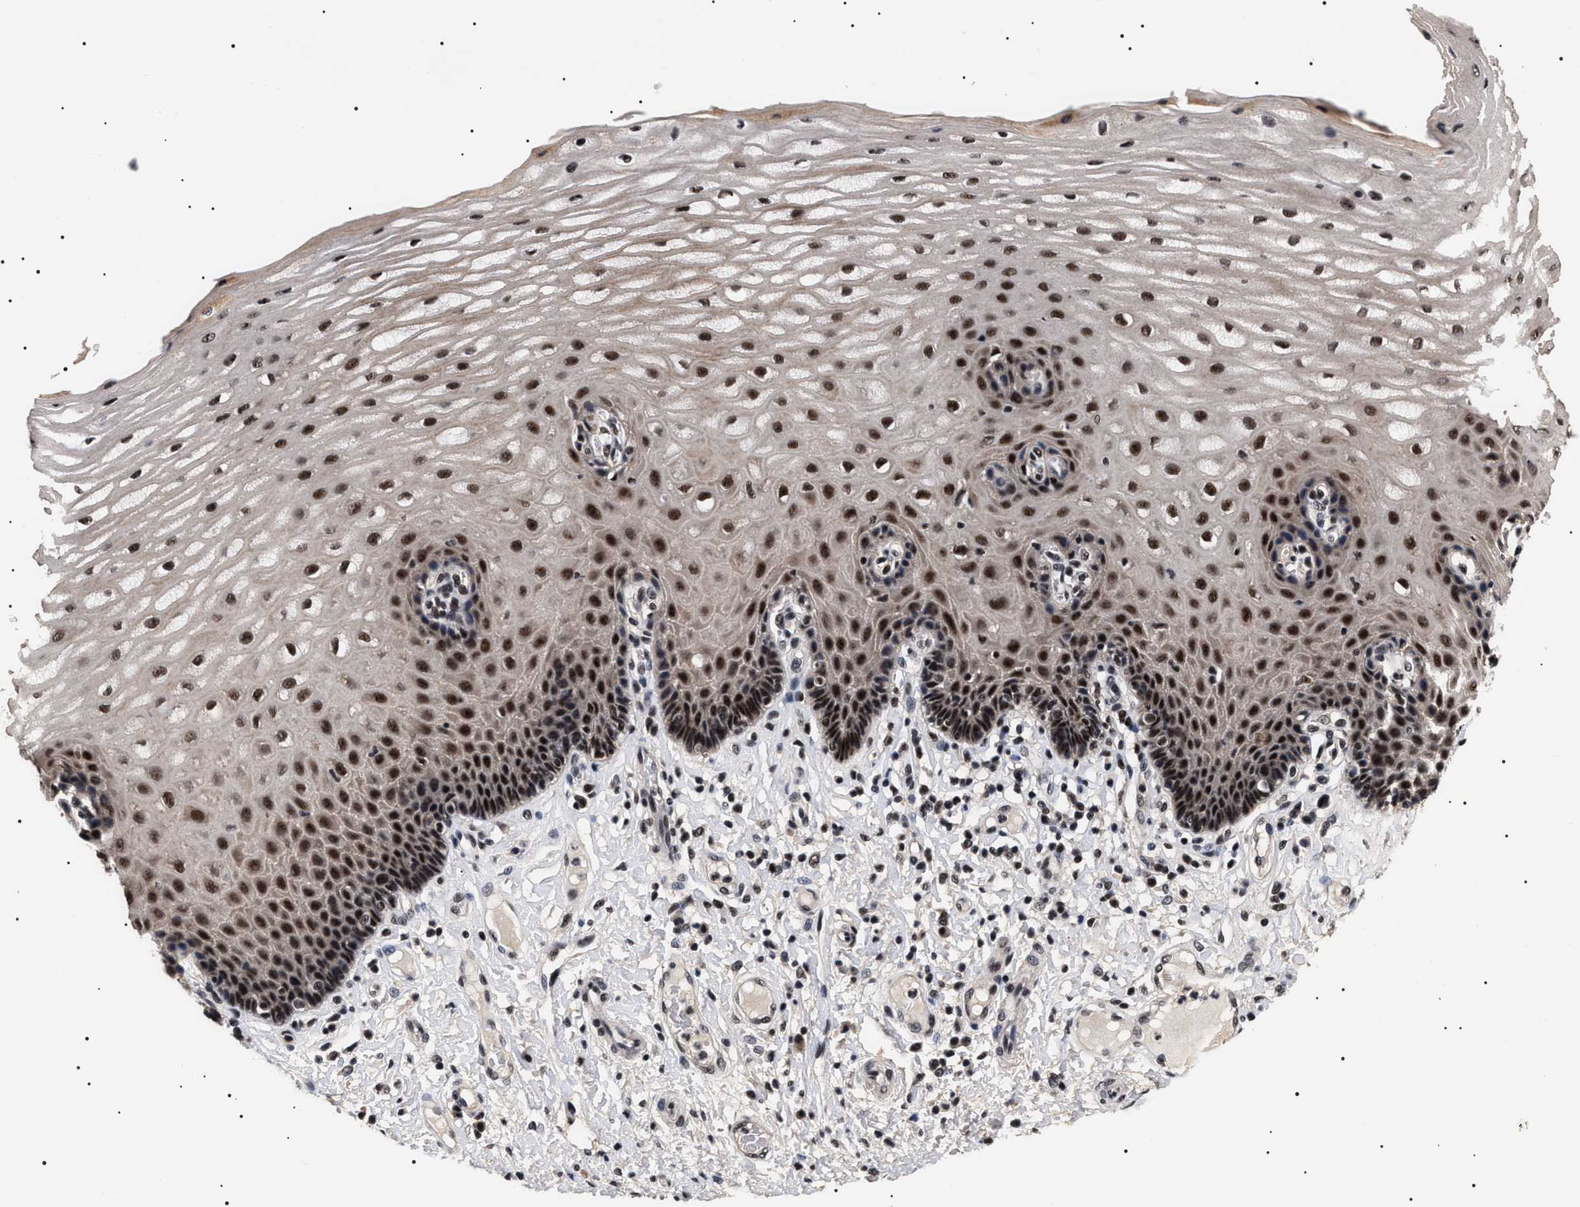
{"staining": {"intensity": "strong", "quantity": ">75%", "location": "nuclear"}, "tissue": "esophagus", "cell_type": "Squamous epithelial cells", "image_type": "normal", "snomed": [{"axis": "morphology", "description": "Normal tissue, NOS"}, {"axis": "topography", "description": "Esophagus"}], "caption": "A micrograph of human esophagus stained for a protein exhibits strong nuclear brown staining in squamous epithelial cells.", "gene": "CAAP1", "patient": {"sex": "male", "age": 54}}